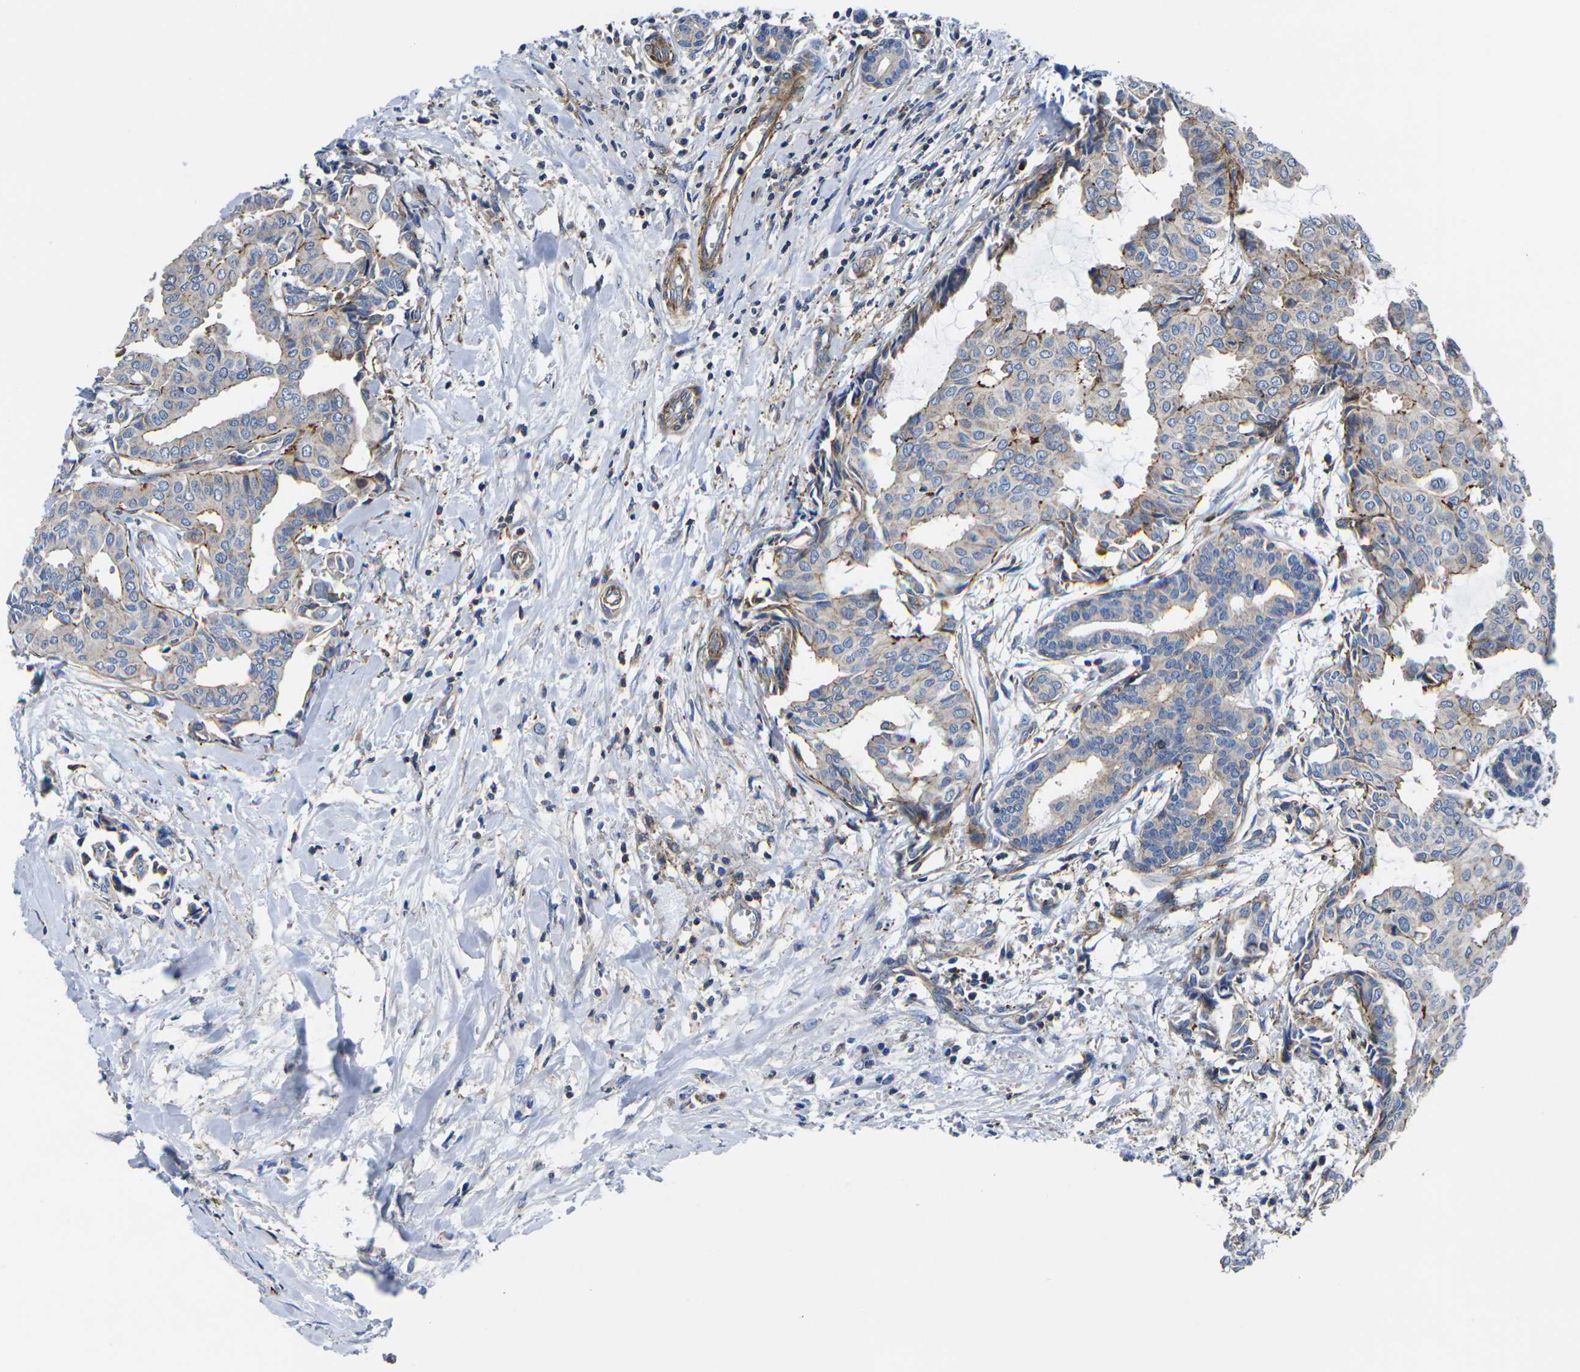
{"staining": {"intensity": "moderate", "quantity": "<25%", "location": "cytoplasmic/membranous"}, "tissue": "head and neck cancer", "cell_type": "Tumor cells", "image_type": "cancer", "snomed": [{"axis": "morphology", "description": "Adenocarcinoma, NOS"}, {"axis": "topography", "description": "Salivary gland"}, {"axis": "topography", "description": "Head-Neck"}], "caption": "Immunohistochemical staining of head and neck adenocarcinoma shows moderate cytoplasmic/membranous protein expression in approximately <25% of tumor cells. (Brightfield microscopy of DAB IHC at high magnification).", "gene": "GPR4", "patient": {"sex": "female", "age": 59}}